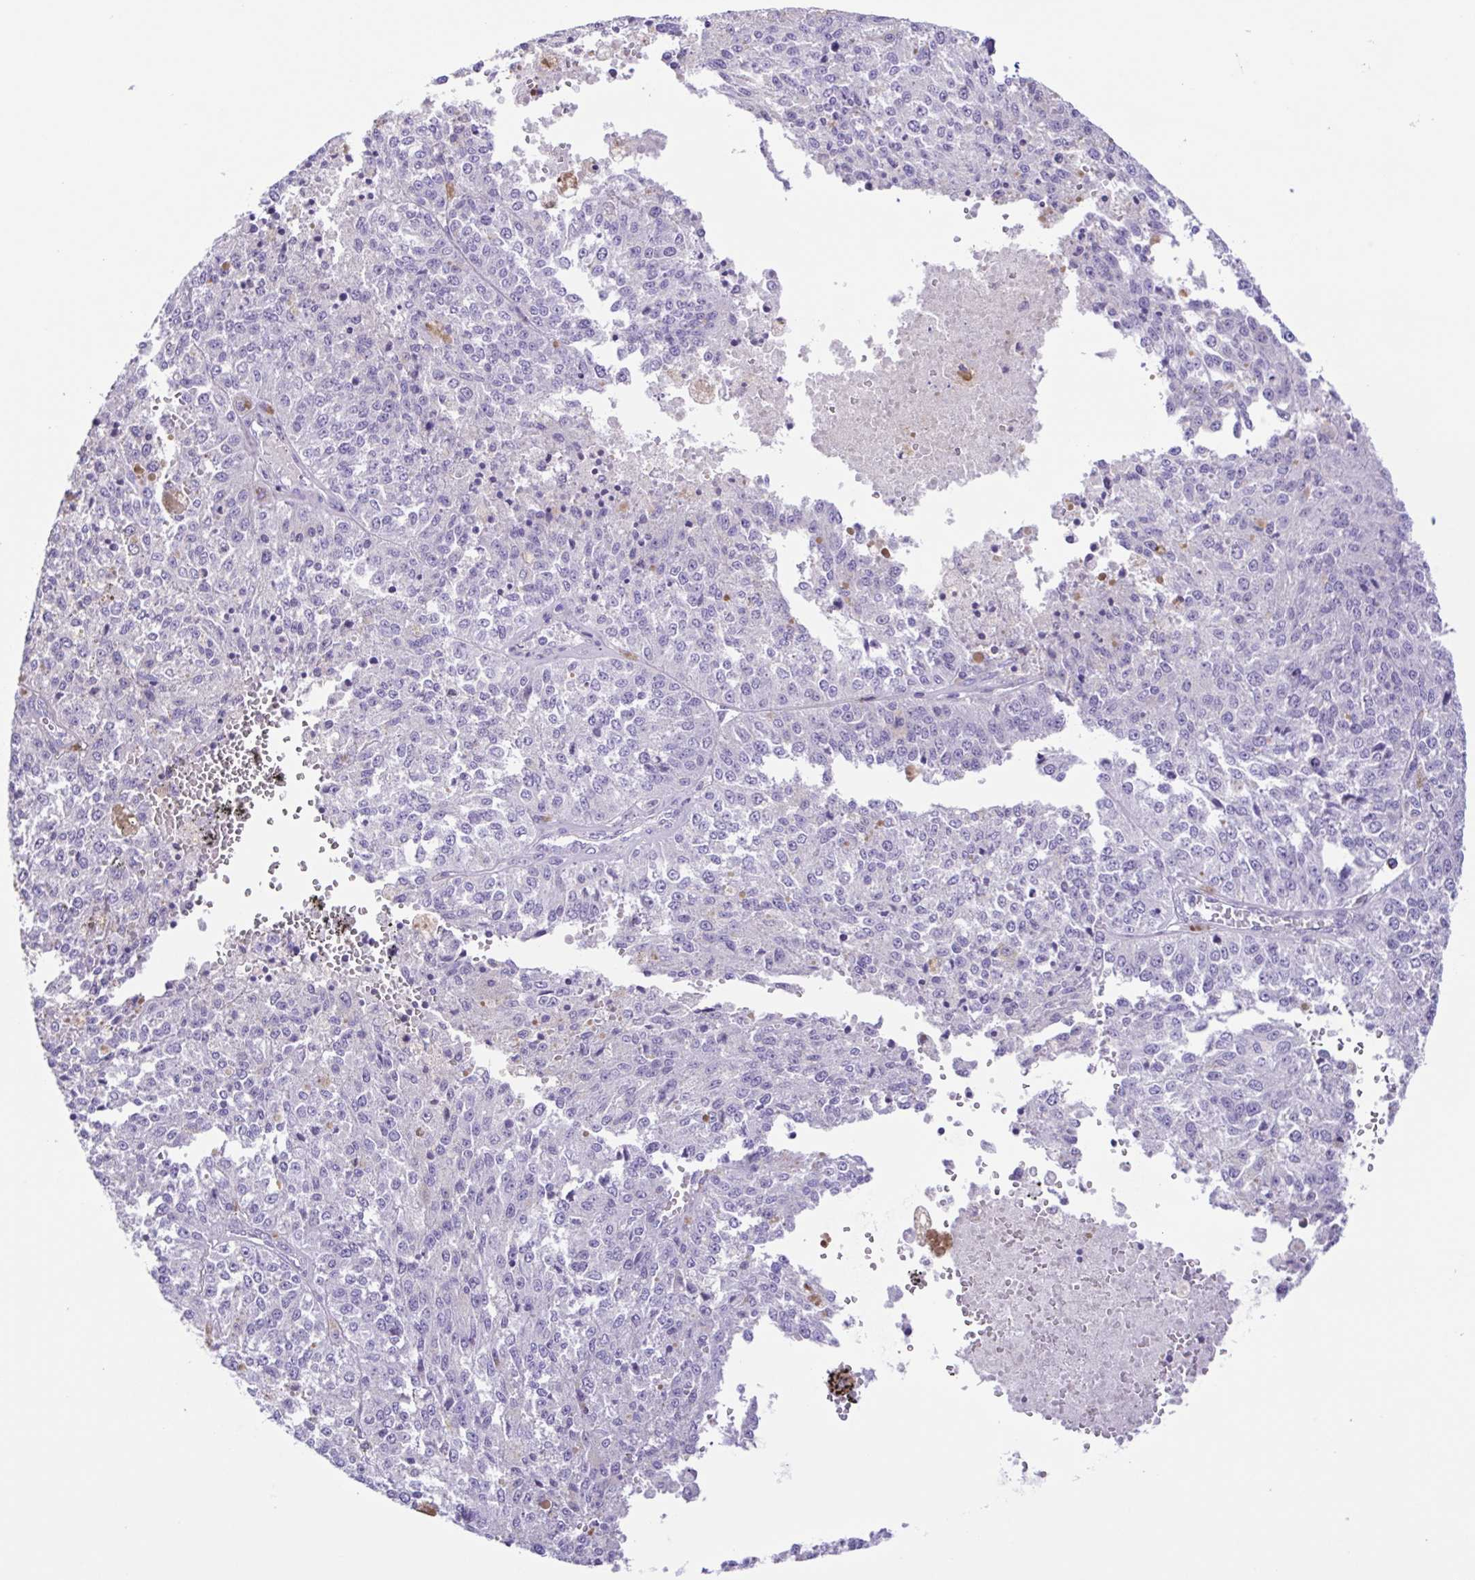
{"staining": {"intensity": "negative", "quantity": "none", "location": "none"}, "tissue": "melanoma", "cell_type": "Tumor cells", "image_type": "cancer", "snomed": [{"axis": "morphology", "description": "Malignant melanoma, Metastatic site"}, {"axis": "topography", "description": "Lymph node"}], "caption": "Tumor cells are negative for brown protein staining in malignant melanoma (metastatic site). (DAB IHC with hematoxylin counter stain).", "gene": "ISM2", "patient": {"sex": "female", "age": 64}}